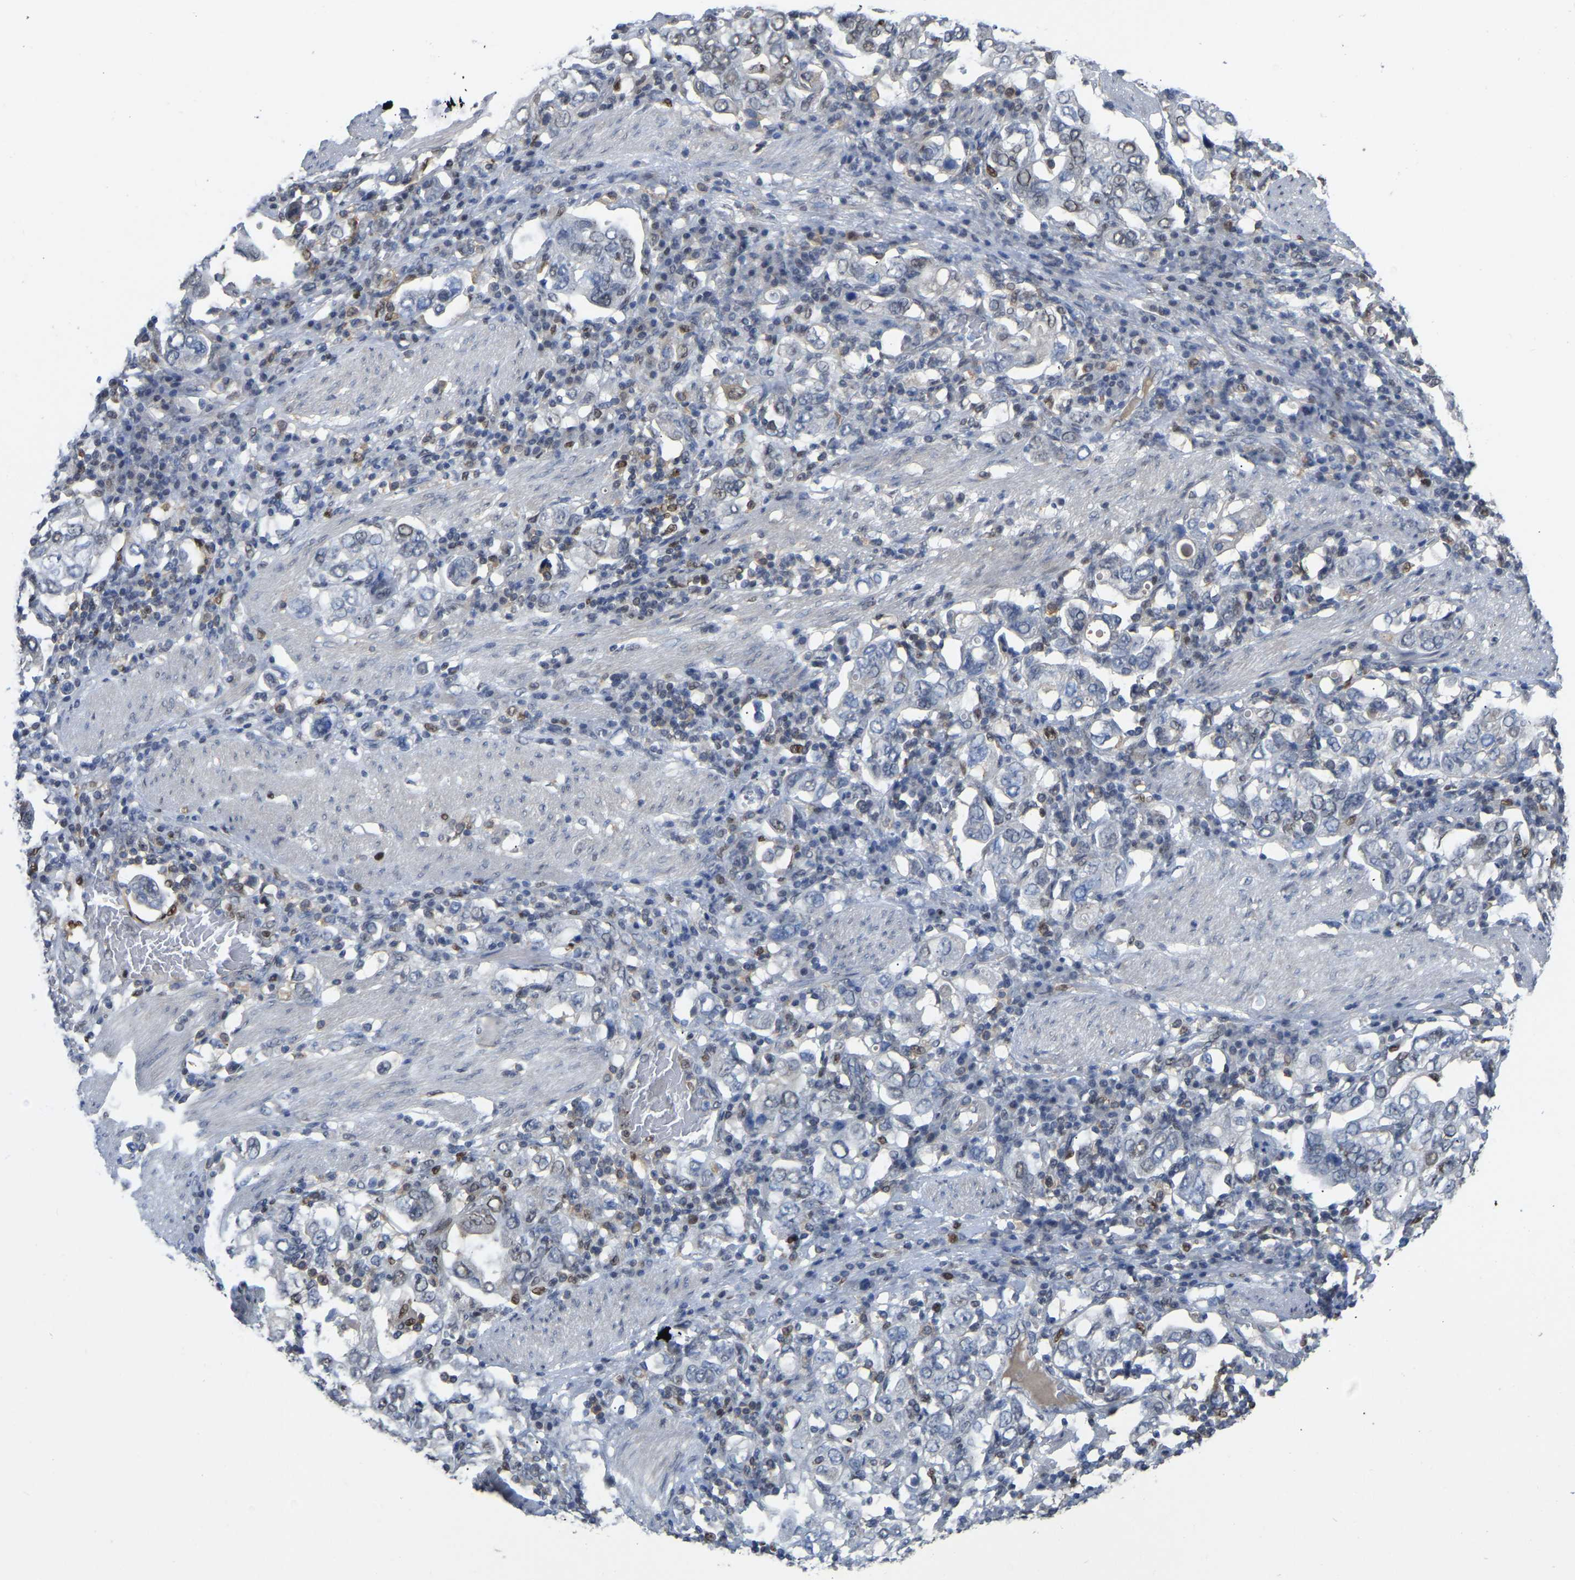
{"staining": {"intensity": "negative", "quantity": "none", "location": "none"}, "tissue": "stomach cancer", "cell_type": "Tumor cells", "image_type": "cancer", "snomed": [{"axis": "morphology", "description": "Adenocarcinoma, NOS"}, {"axis": "topography", "description": "Stomach, upper"}], "caption": "This is an immunohistochemistry (IHC) micrograph of human stomach cancer. There is no positivity in tumor cells.", "gene": "KLRG2", "patient": {"sex": "male", "age": 62}}